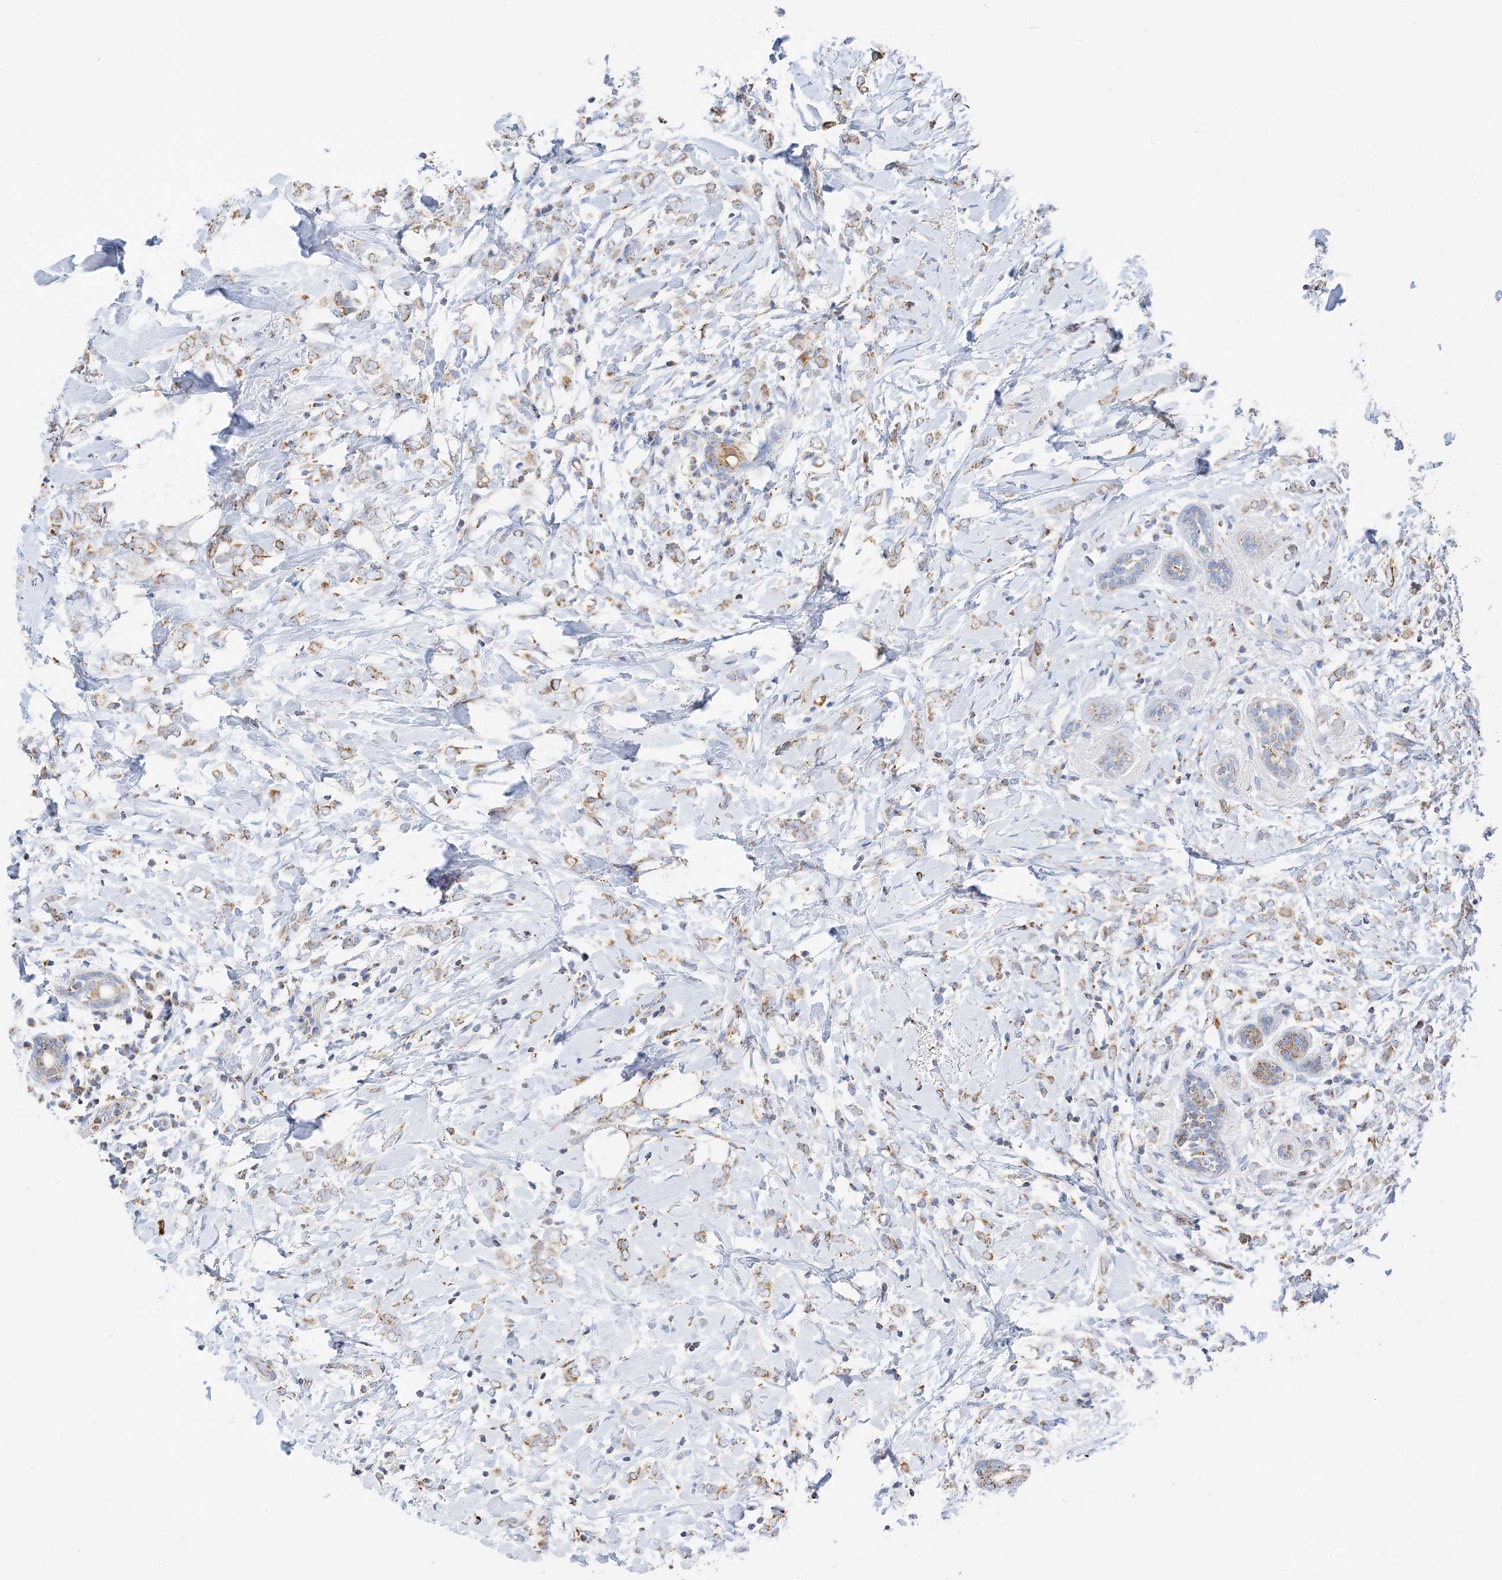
{"staining": {"intensity": "moderate", "quantity": ">75%", "location": "cytoplasmic/membranous"}, "tissue": "breast cancer", "cell_type": "Tumor cells", "image_type": "cancer", "snomed": [{"axis": "morphology", "description": "Normal tissue, NOS"}, {"axis": "morphology", "description": "Lobular carcinoma"}, {"axis": "topography", "description": "Breast"}], "caption": "Human lobular carcinoma (breast) stained for a protein (brown) displays moderate cytoplasmic/membranous positive staining in about >75% of tumor cells.", "gene": "CAPN13", "patient": {"sex": "female", "age": 47}}